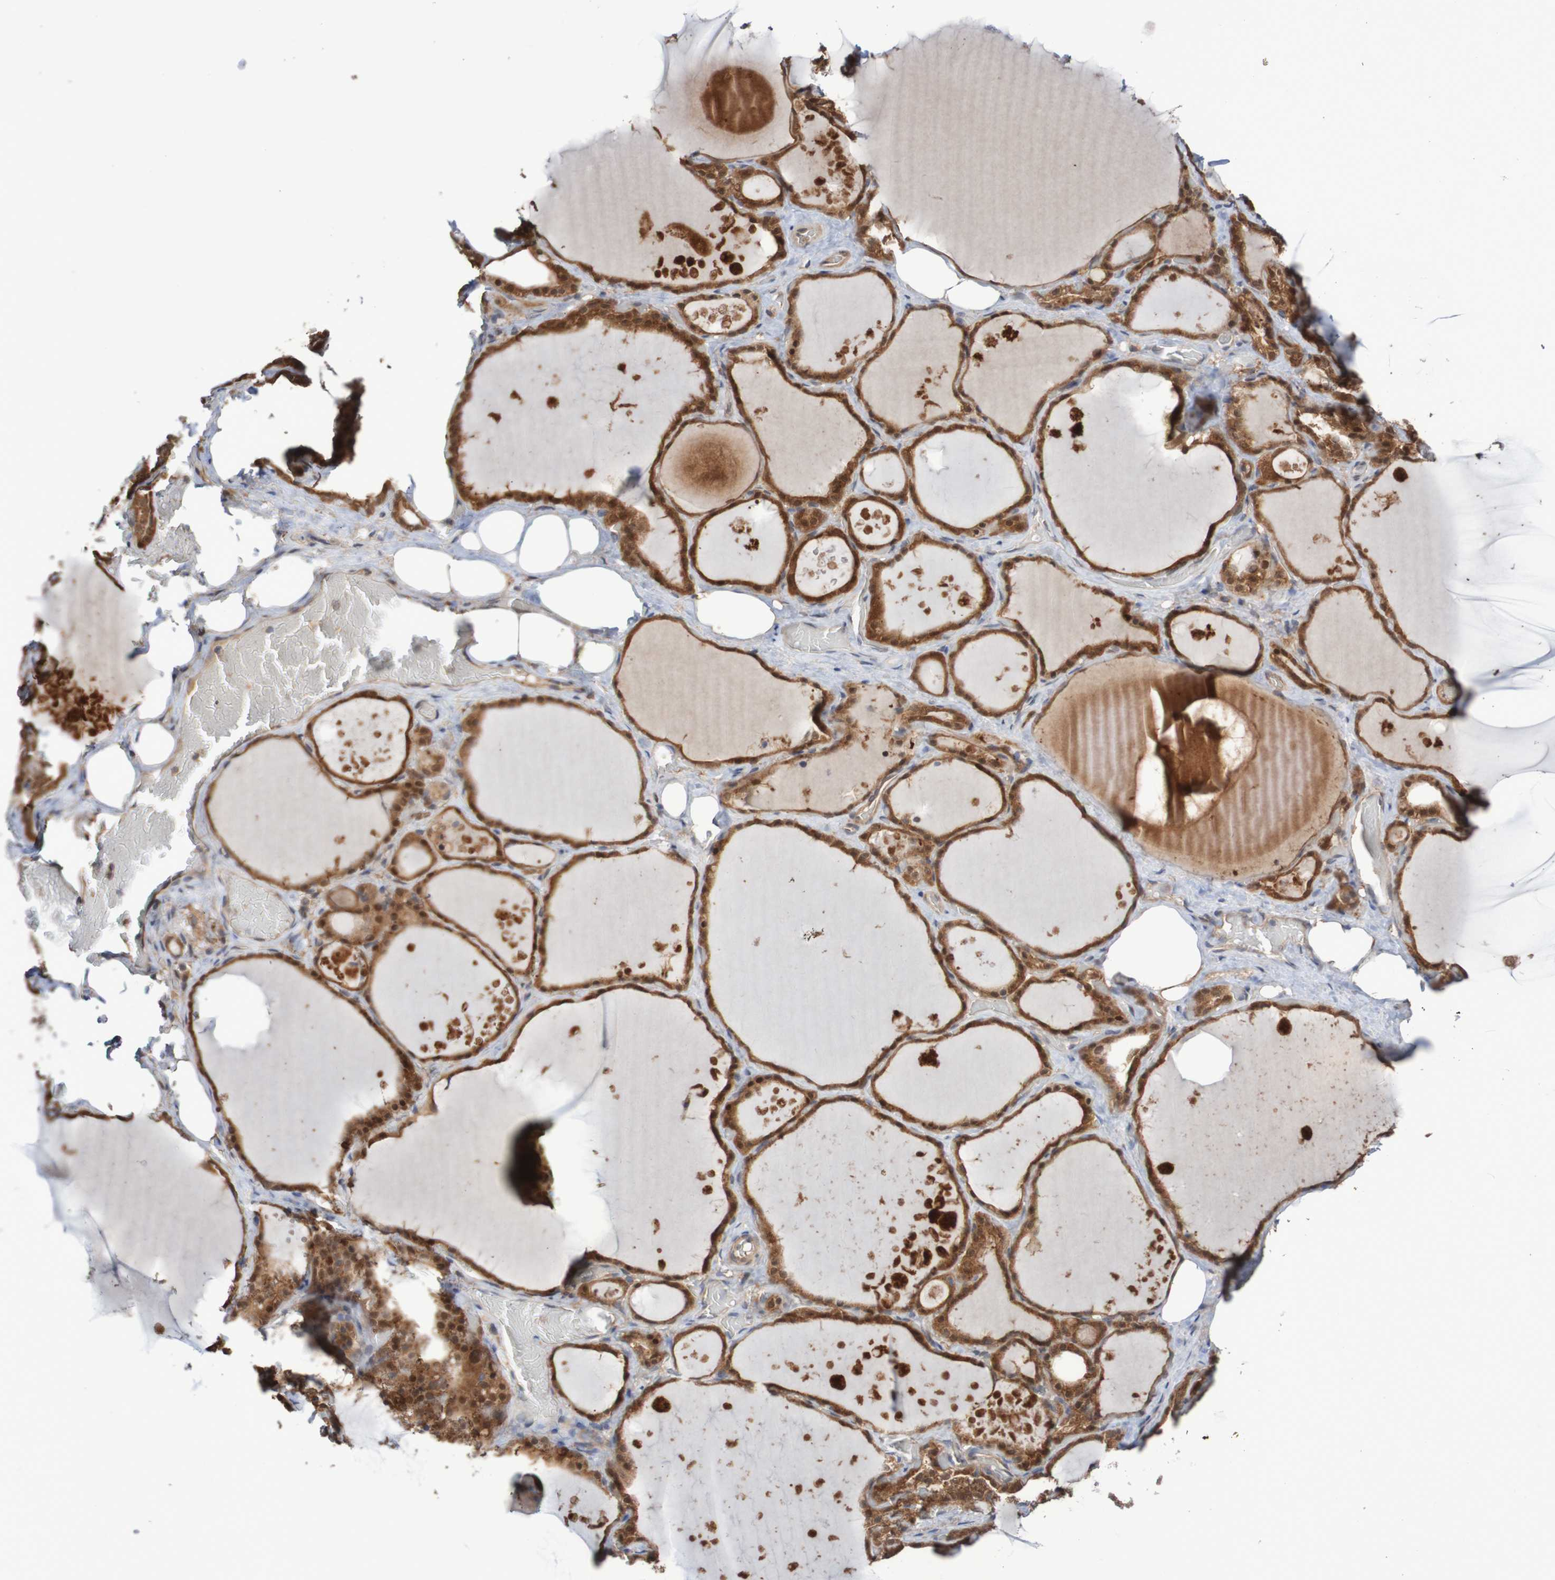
{"staining": {"intensity": "moderate", "quantity": ">75%", "location": "cytoplasmic/membranous,nuclear"}, "tissue": "thyroid gland", "cell_type": "Glandular cells", "image_type": "normal", "snomed": [{"axis": "morphology", "description": "Normal tissue, NOS"}, {"axis": "topography", "description": "Thyroid gland"}], "caption": "Immunohistochemical staining of benign human thyroid gland reveals >75% levels of moderate cytoplasmic/membranous,nuclear protein positivity in approximately >75% of glandular cells.", "gene": "PHPT1", "patient": {"sex": "male", "age": 61}}